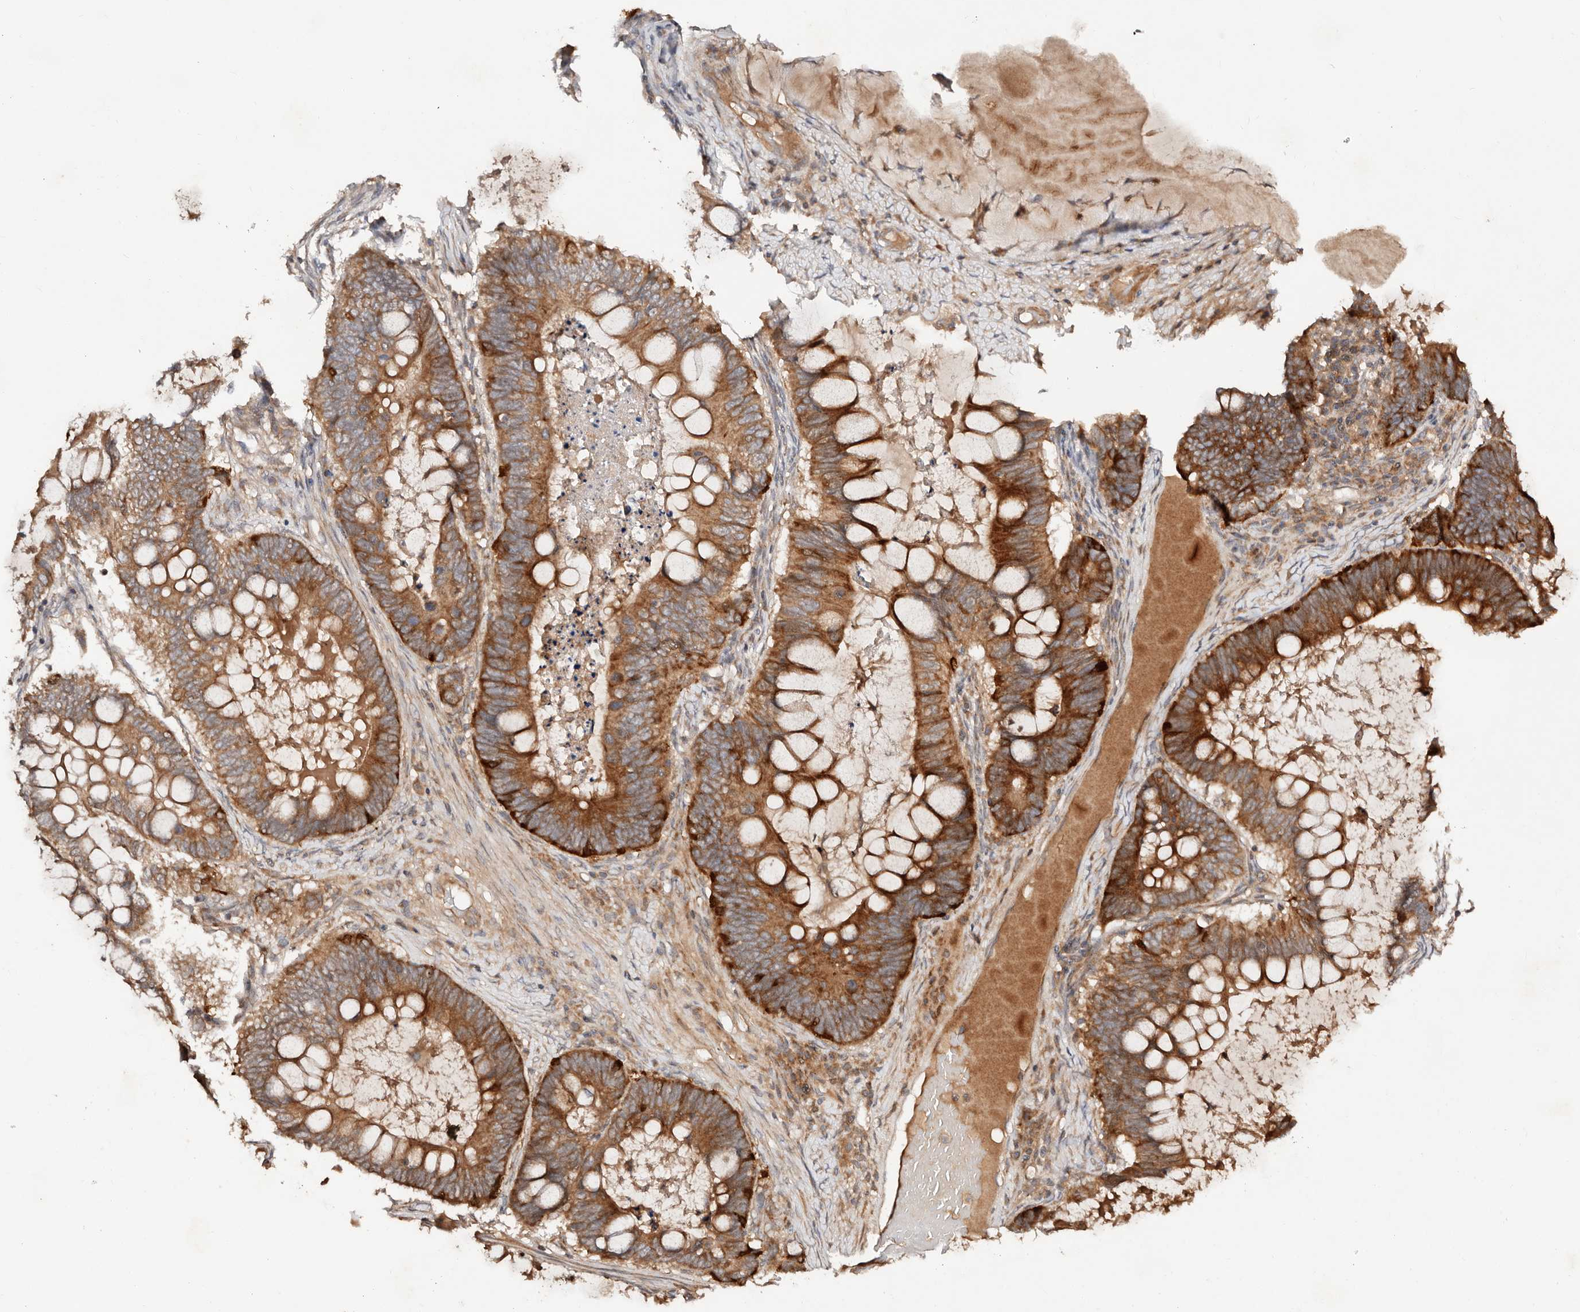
{"staining": {"intensity": "strong", "quantity": ">75%", "location": "cytoplasmic/membranous"}, "tissue": "ovarian cancer", "cell_type": "Tumor cells", "image_type": "cancer", "snomed": [{"axis": "morphology", "description": "Cystadenocarcinoma, mucinous, NOS"}, {"axis": "topography", "description": "Ovary"}], "caption": "This is a micrograph of immunohistochemistry staining of ovarian cancer, which shows strong expression in the cytoplasmic/membranous of tumor cells.", "gene": "DENND11", "patient": {"sex": "female", "age": 61}}